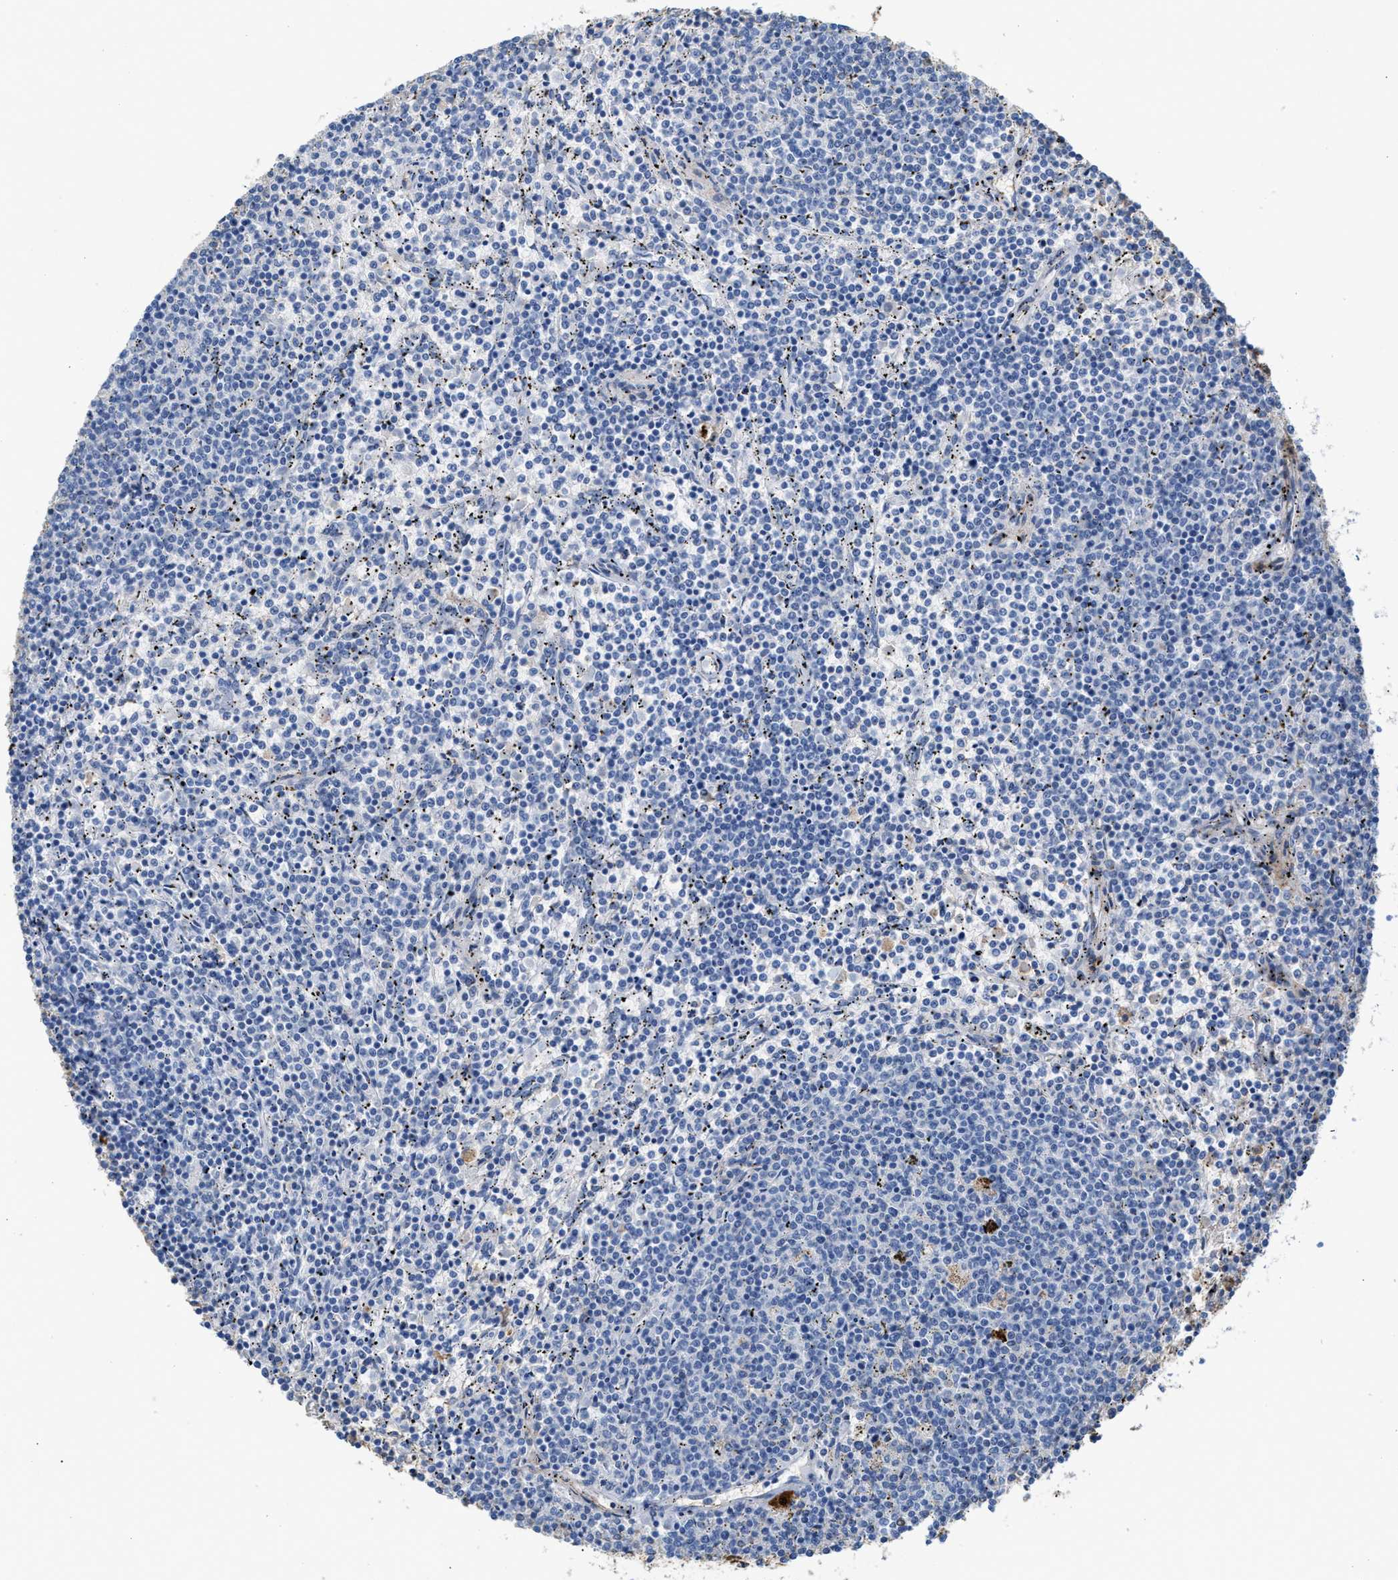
{"staining": {"intensity": "negative", "quantity": "none", "location": "none"}, "tissue": "lymphoma", "cell_type": "Tumor cells", "image_type": "cancer", "snomed": [{"axis": "morphology", "description": "Malignant lymphoma, non-Hodgkin's type, Low grade"}, {"axis": "topography", "description": "Spleen"}], "caption": "An IHC micrograph of lymphoma is shown. There is no staining in tumor cells of lymphoma.", "gene": "TNR", "patient": {"sex": "female", "age": 50}}